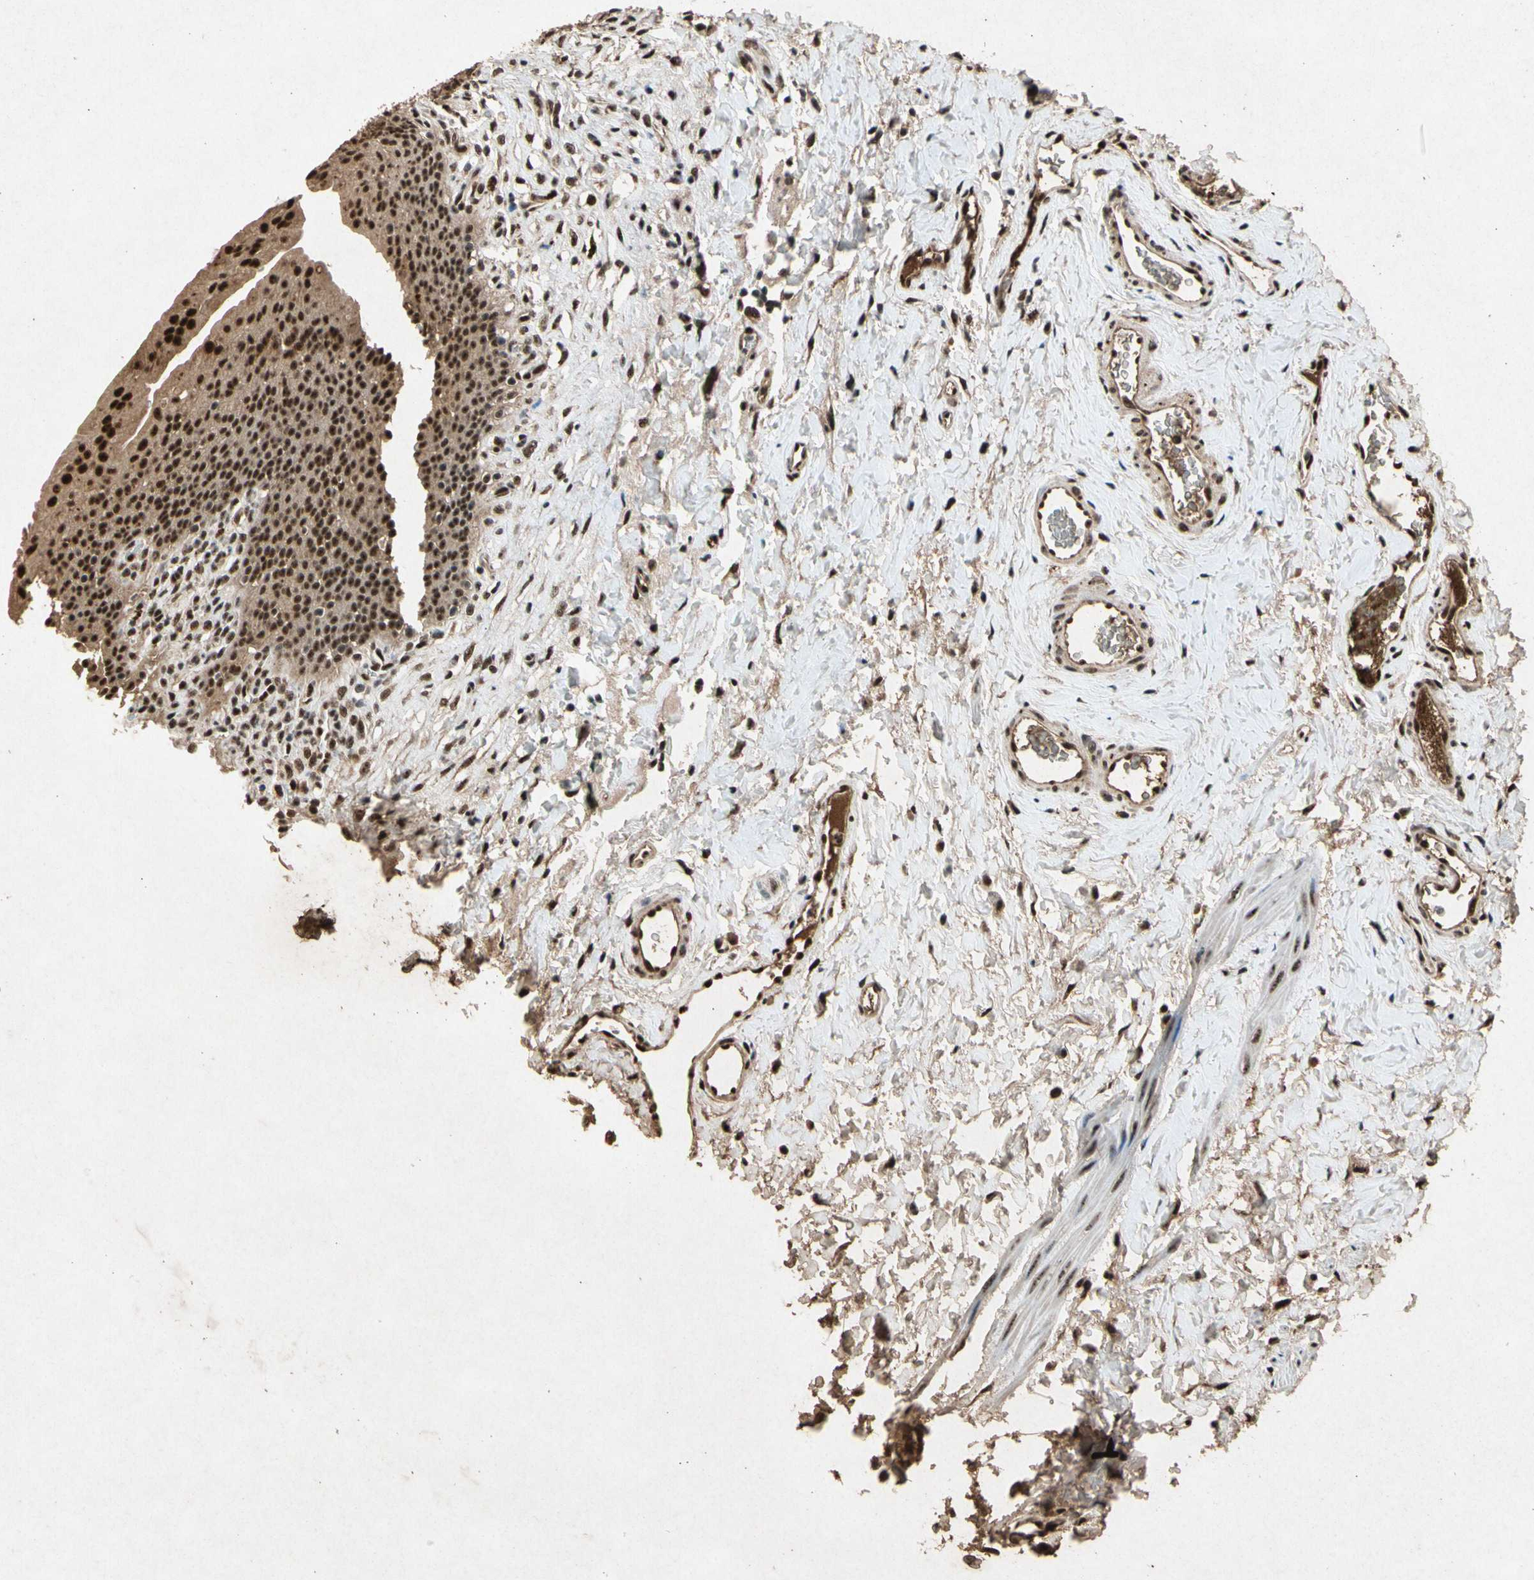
{"staining": {"intensity": "strong", "quantity": ">75%", "location": "cytoplasmic/membranous,nuclear"}, "tissue": "urinary bladder", "cell_type": "Urothelial cells", "image_type": "normal", "snomed": [{"axis": "morphology", "description": "Normal tissue, NOS"}, {"axis": "topography", "description": "Urinary bladder"}], "caption": "Urothelial cells show high levels of strong cytoplasmic/membranous,nuclear positivity in about >75% of cells in unremarkable urinary bladder. The staining is performed using DAB brown chromogen to label protein expression. The nuclei are counter-stained blue using hematoxylin.", "gene": "PML", "patient": {"sex": "female", "age": 79}}